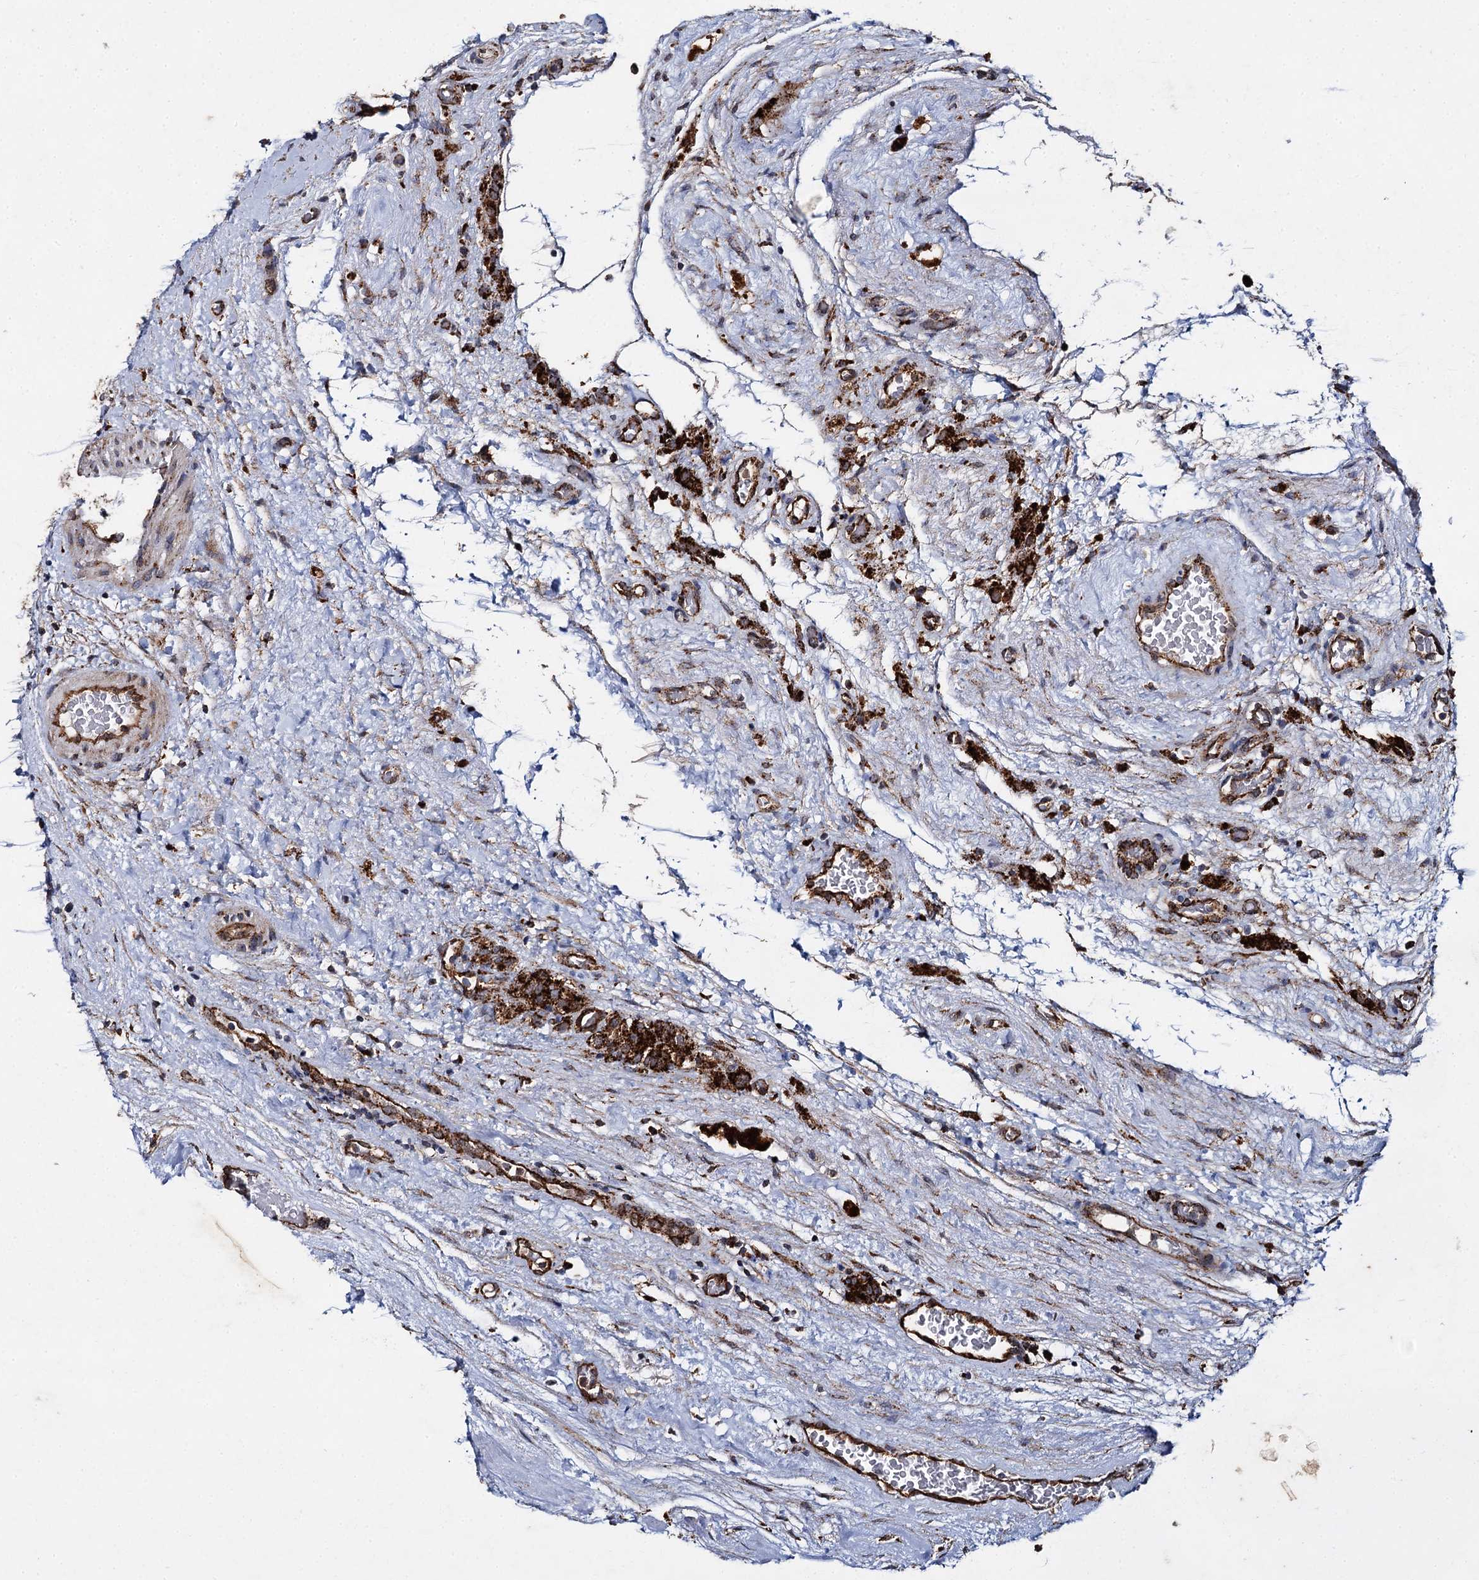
{"staining": {"intensity": "strong", "quantity": ">75%", "location": "cytoplasmic/membranous"}, "tissue": "testis cancer", "cell_type": "Tumor cells", "image_type": "cancer", "snomed": [{"axis": "morphology", "description": "Seminoma, NOS"}, {"axis": "topography", "description": "Testis"}], "caption": "Immunohistochemistry staining of testis seminoma, which reveals high levels of strong cytoplasmic/membranous staining in approximately >75% of tumor cells indicating strong cytoplasmic/membranous protein staining. The staining was performed using DAB (brown) for protein detection and nuclei were counterstained in hematoxylin (blue).", "gene": "GBA1", "patient": {"sex": "male", "age": 71}}